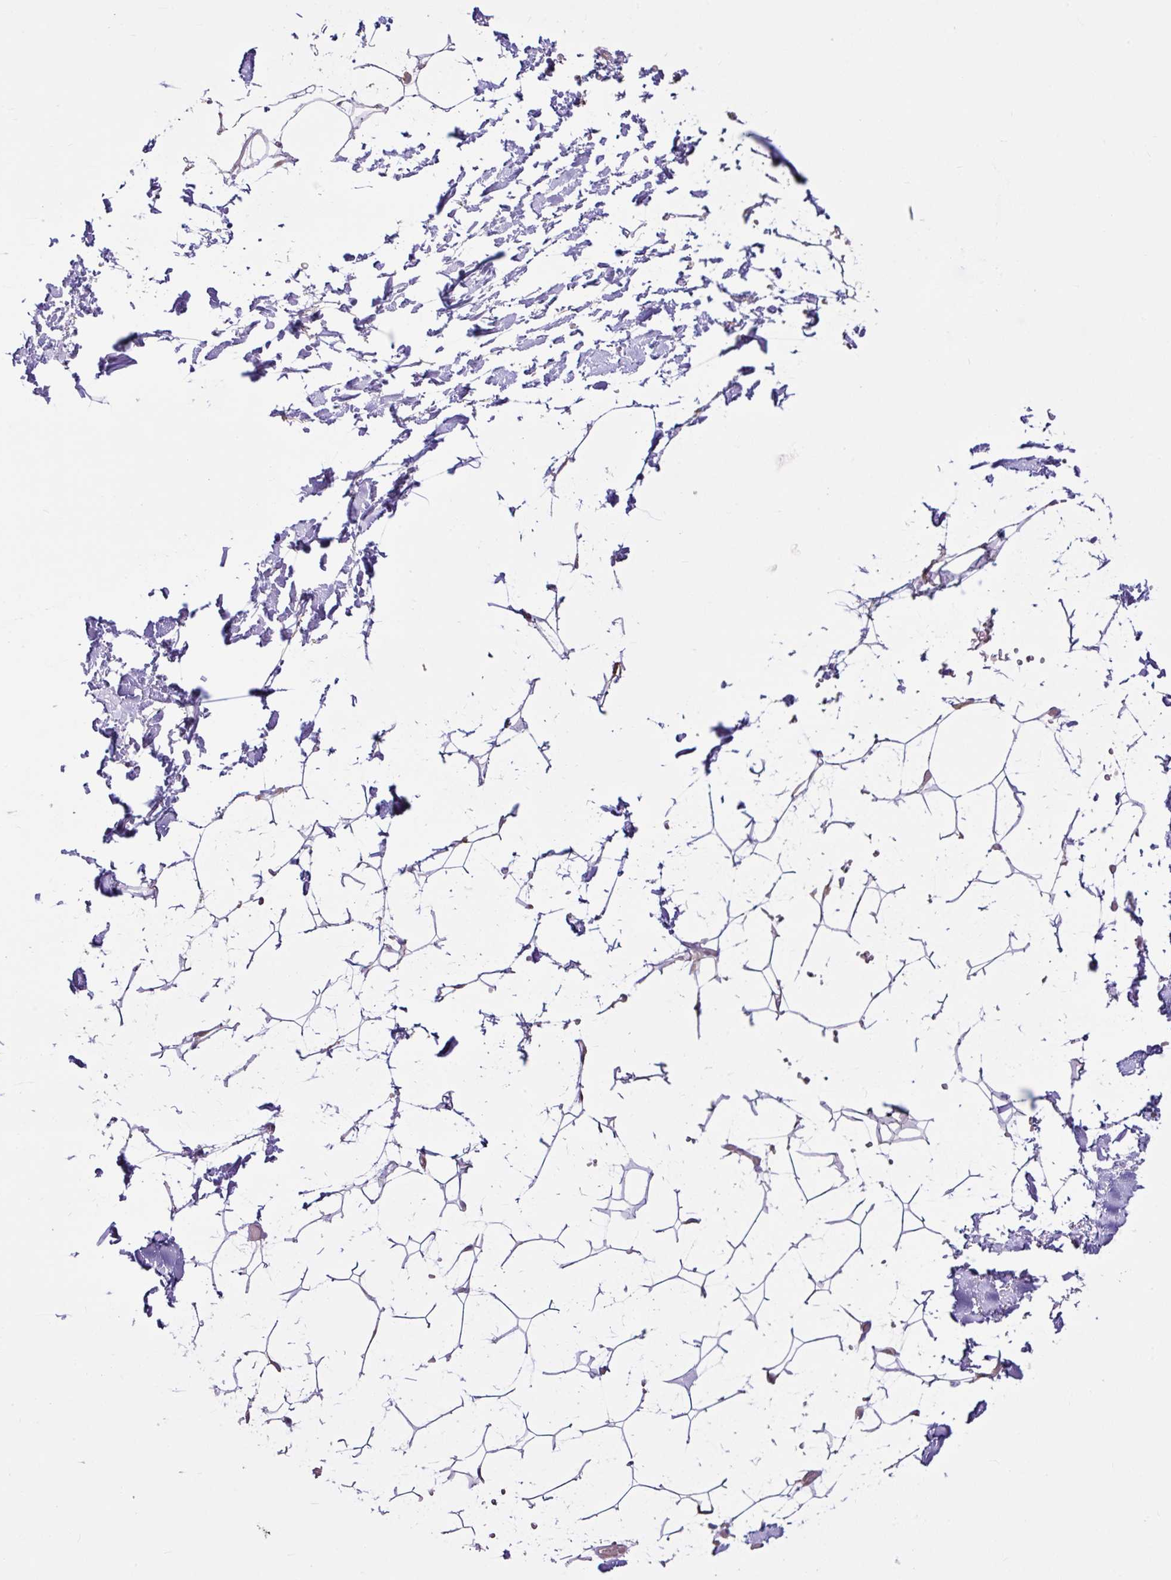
{"staining": {"intensity": "negative", "quantity": "none", "location": "none"}, "tissue": "adipose tissue", "cell_type": "Adipocytes", "image_type": "normal", "snomed": [{"axis": "morphology", "description": "Normal tissue, NOS"}, {"axis": "topography", "description": "Skin"}, {"axis": "topography", "description": "Peripheral nerve tissue"}], "caption": "This is a image of immunohistochemistry staining of benign adipose tissue, which shows no staining in adipocytes. The staining was performed using DAB to visualize the protein expression in brown, while the nuclei were stained in blue with hematoxylin (Magnification: 20x).", "gene": "NTPCR", "patient": {"sex": "female", "age": 56}}